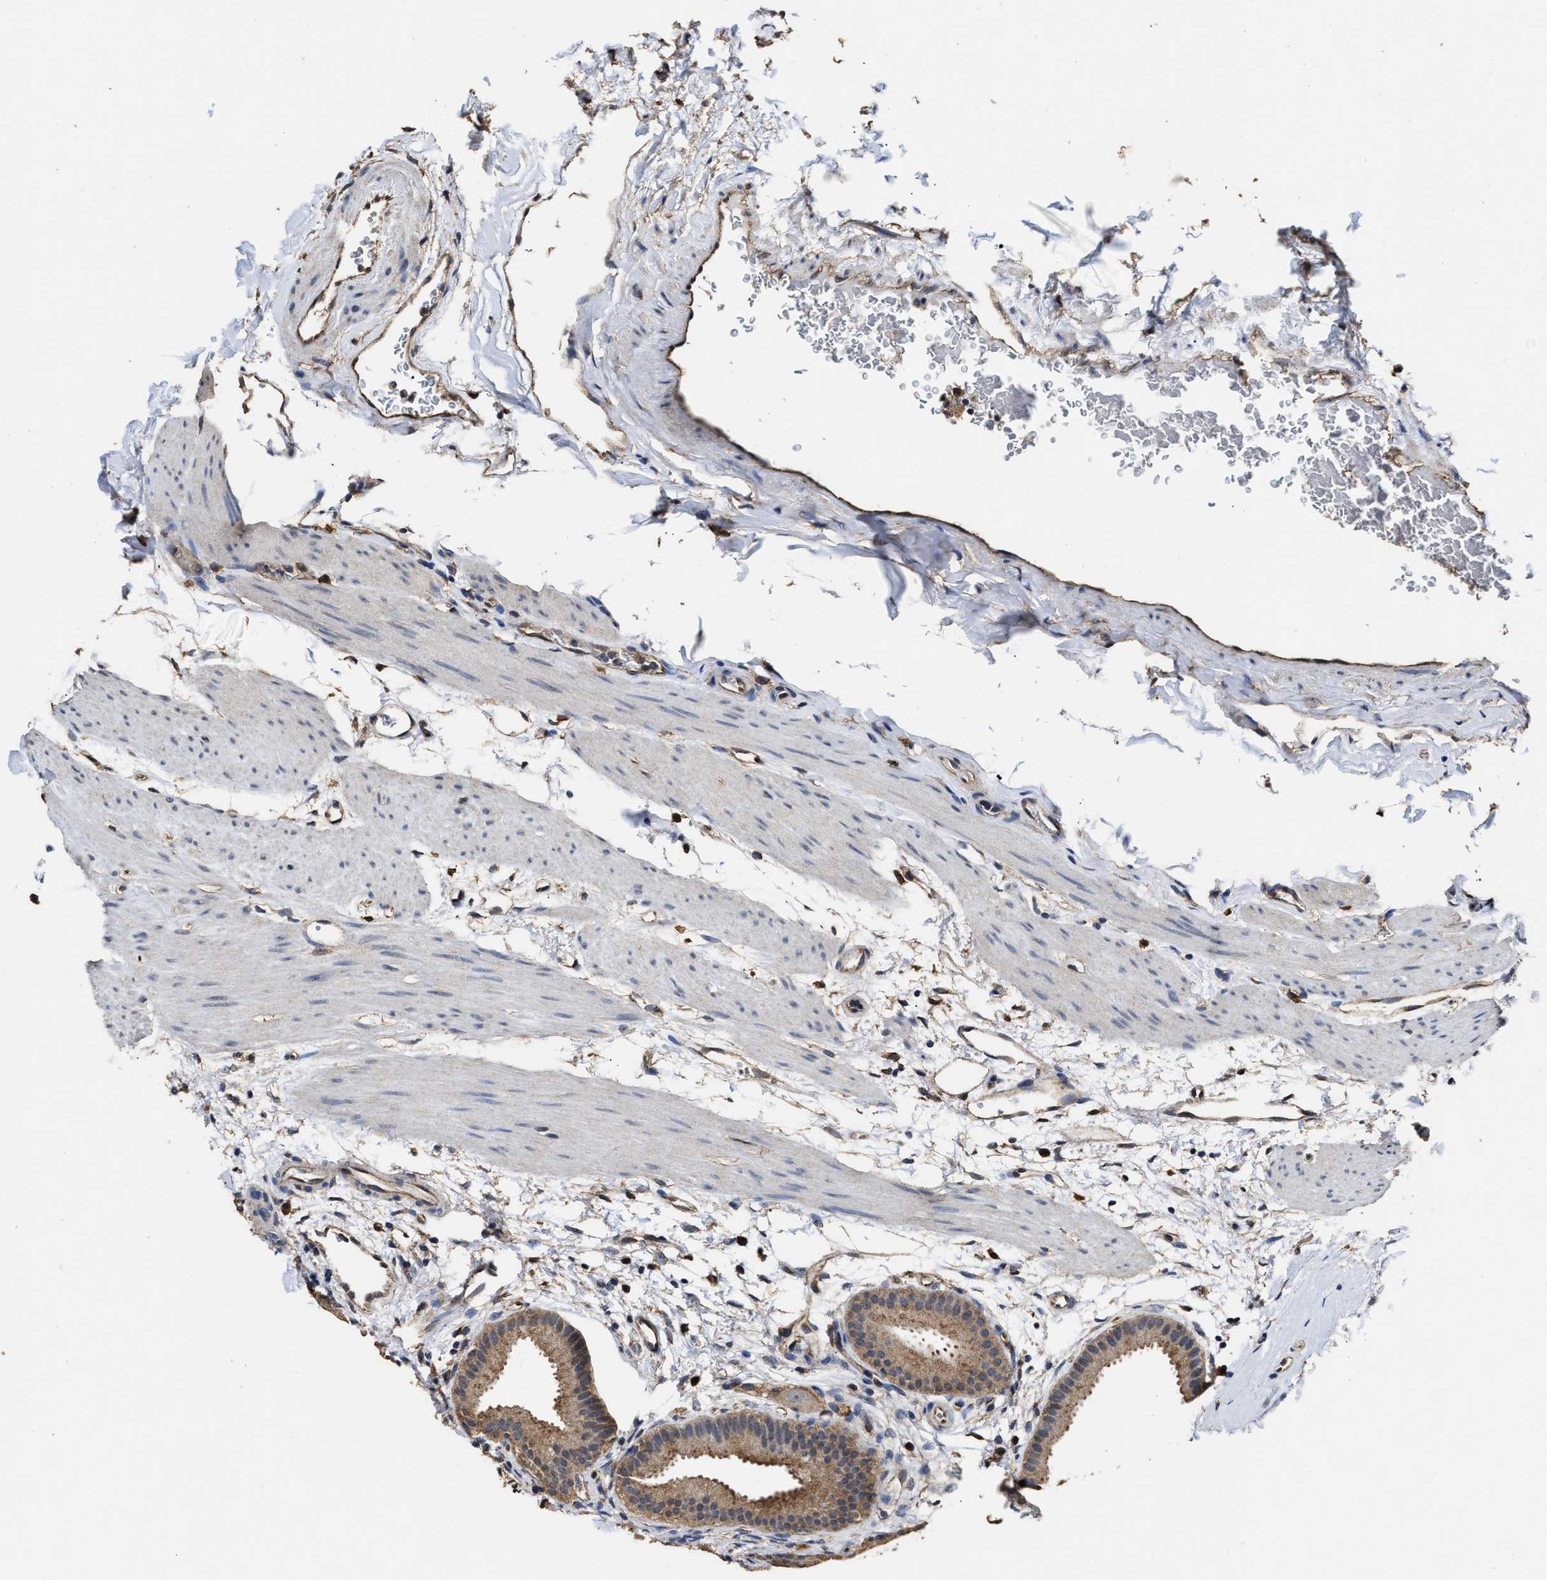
{"staining": {"intensity": "moderate", "quantity": ">75%", "location": "cytoplasmic/membranous"}, "tissue": "gallbladder", "cell_type": "Glandular cells", "image_type": "normal", "snomed": [{"axis": "morphology", "description": "Normal tissue, NOS"}, {"axis": "topography", "description": "Gallbladder"}], "caption": "About >75% of glandular cells in normal human gallbladder display moderate cytoplasmic/membranous protein positivity as visualized by brown immunohistochemical staining.", "gene": "YWHAE", "patient": {"sex": "female", "age": 64}}